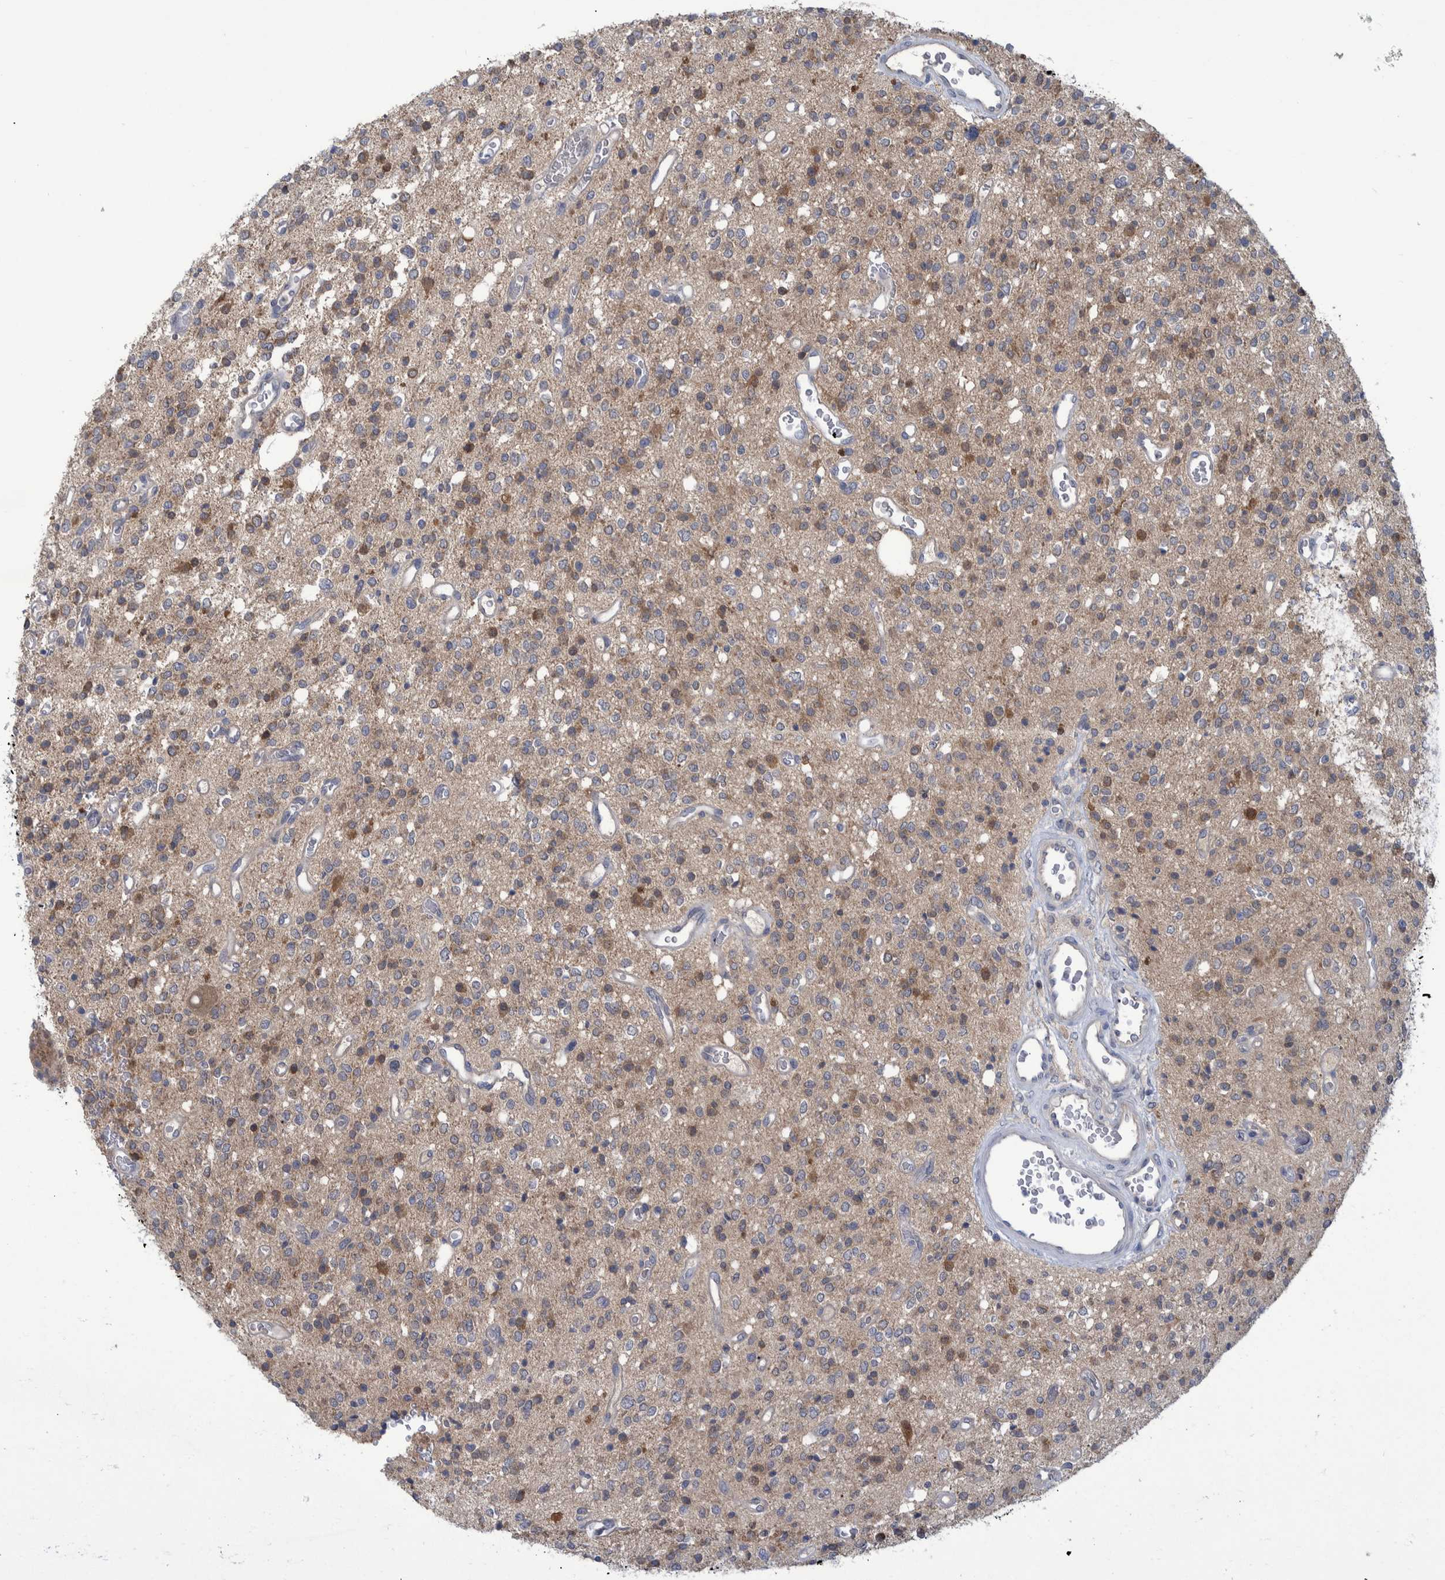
{"staining": {"intensity": "moderate", "quantity": "<25%", "location": "cytoplasmic/membranous"}, "tissue": "glioma", "cell_type": "Tumor cells", "image_type": "cancer", "snomed": [{"axis": "morphology", "description": "Glioma, malignant, High grade"}, {"axis": "topography", "description": "Brain"}], "caption": "High-magnification brightfield microscopy of malignant glioma (high-grade) stained with DAB (3,3'-diaminobenzidine) (brown) and counterstained with hematoxylin (blue). tumor cells exhibit moderate cytoplasmic/membranous staining is present in approximately<25% of cells.", "gene": "PCYT2", "patient": {"sex": "male", "age": 34}}